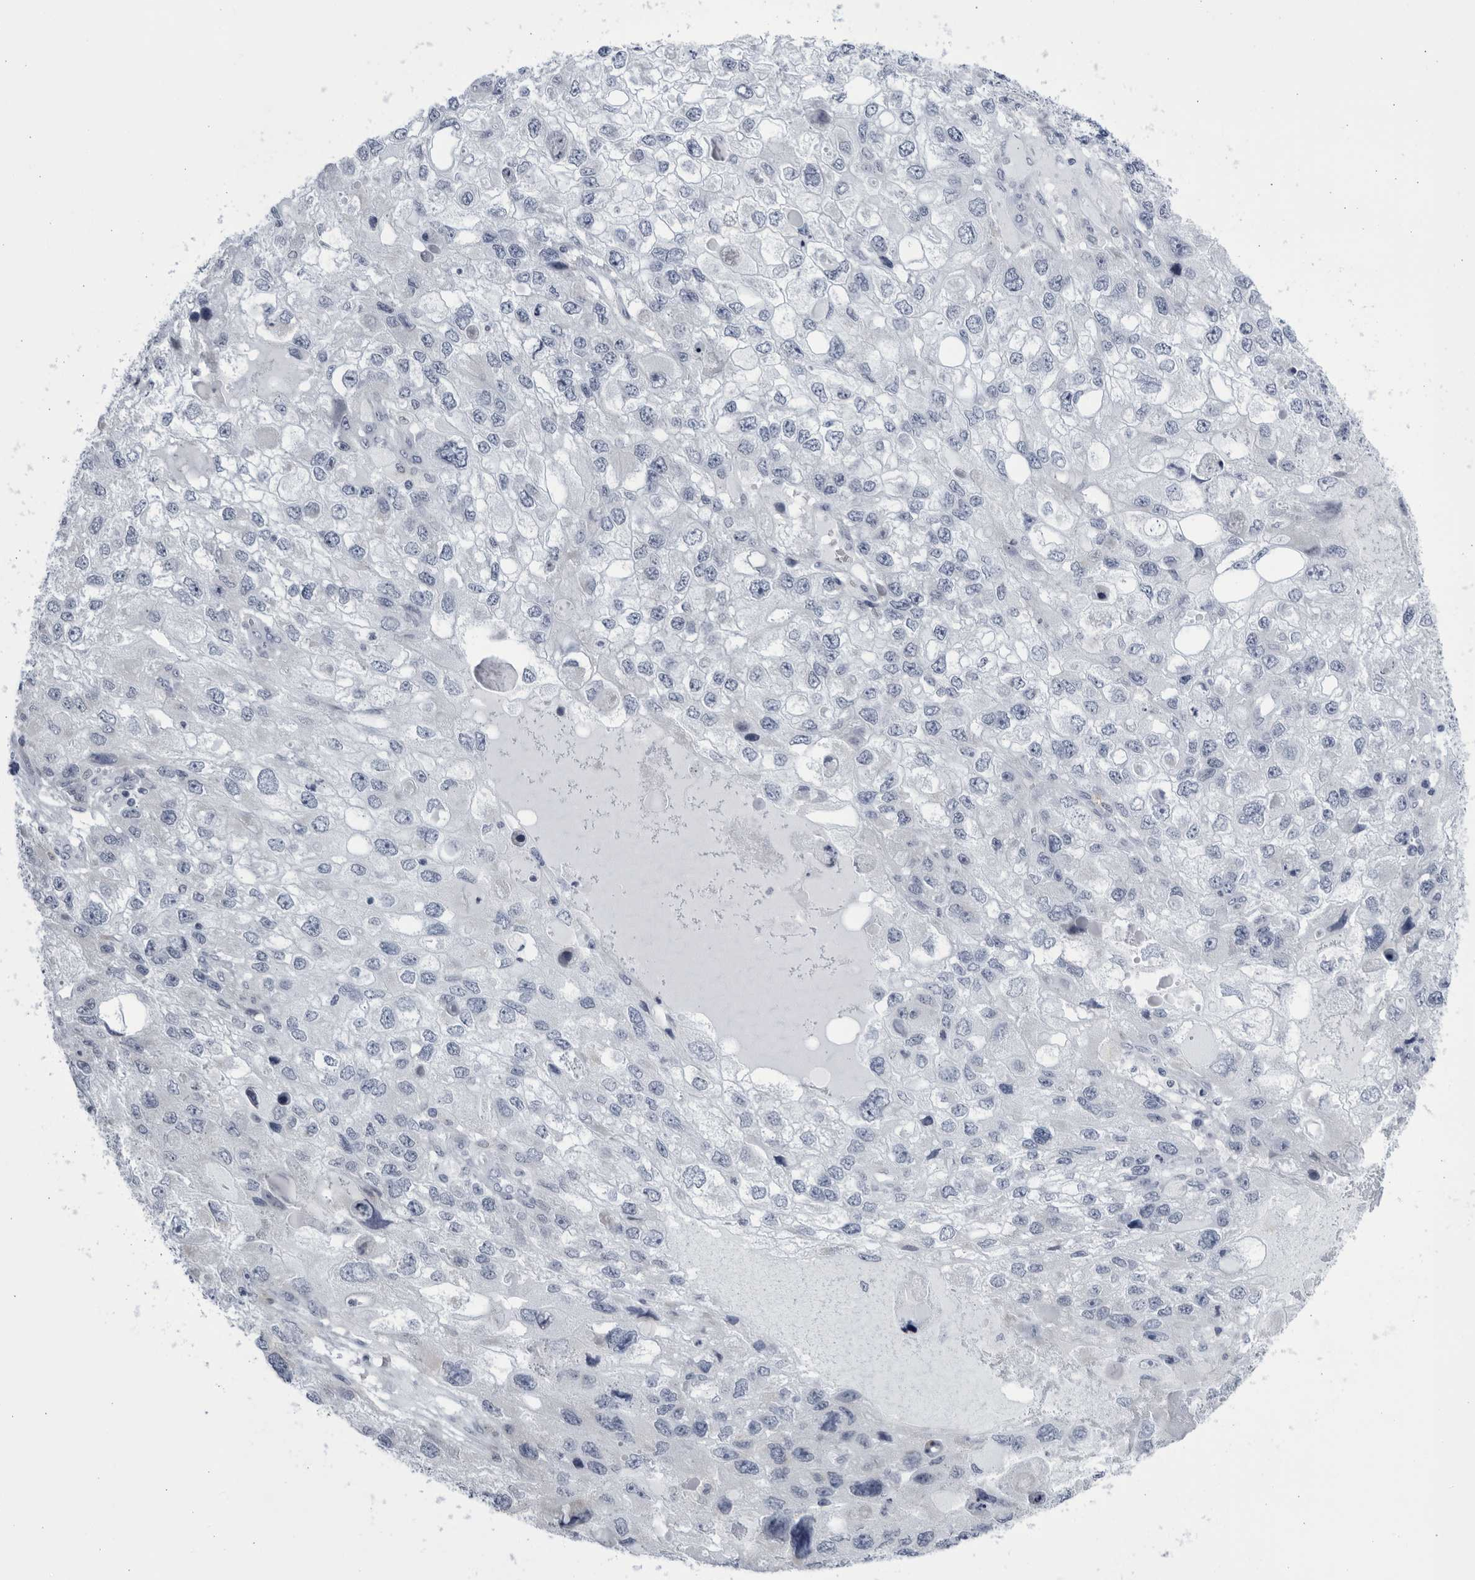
{"staining": {"intensity": "negative", "quantity": "none", "location": "none"}, "tissue": "endometrial cancer", "cell_type": "Tumor cells", "image_type": "cancer", "snomed": [{"axis": "morphology", "description": "Adenocarcinoma, NOS"}, {"axis": "topography", "description": "Endometrium"}], "caption": "Endometrial cancer stained for a protein using immunohistochemistry (IHC) exhibits no positivity tumor cells.", "gene": "CCDC181", "patient": {"sex": "female", "age": 49}}